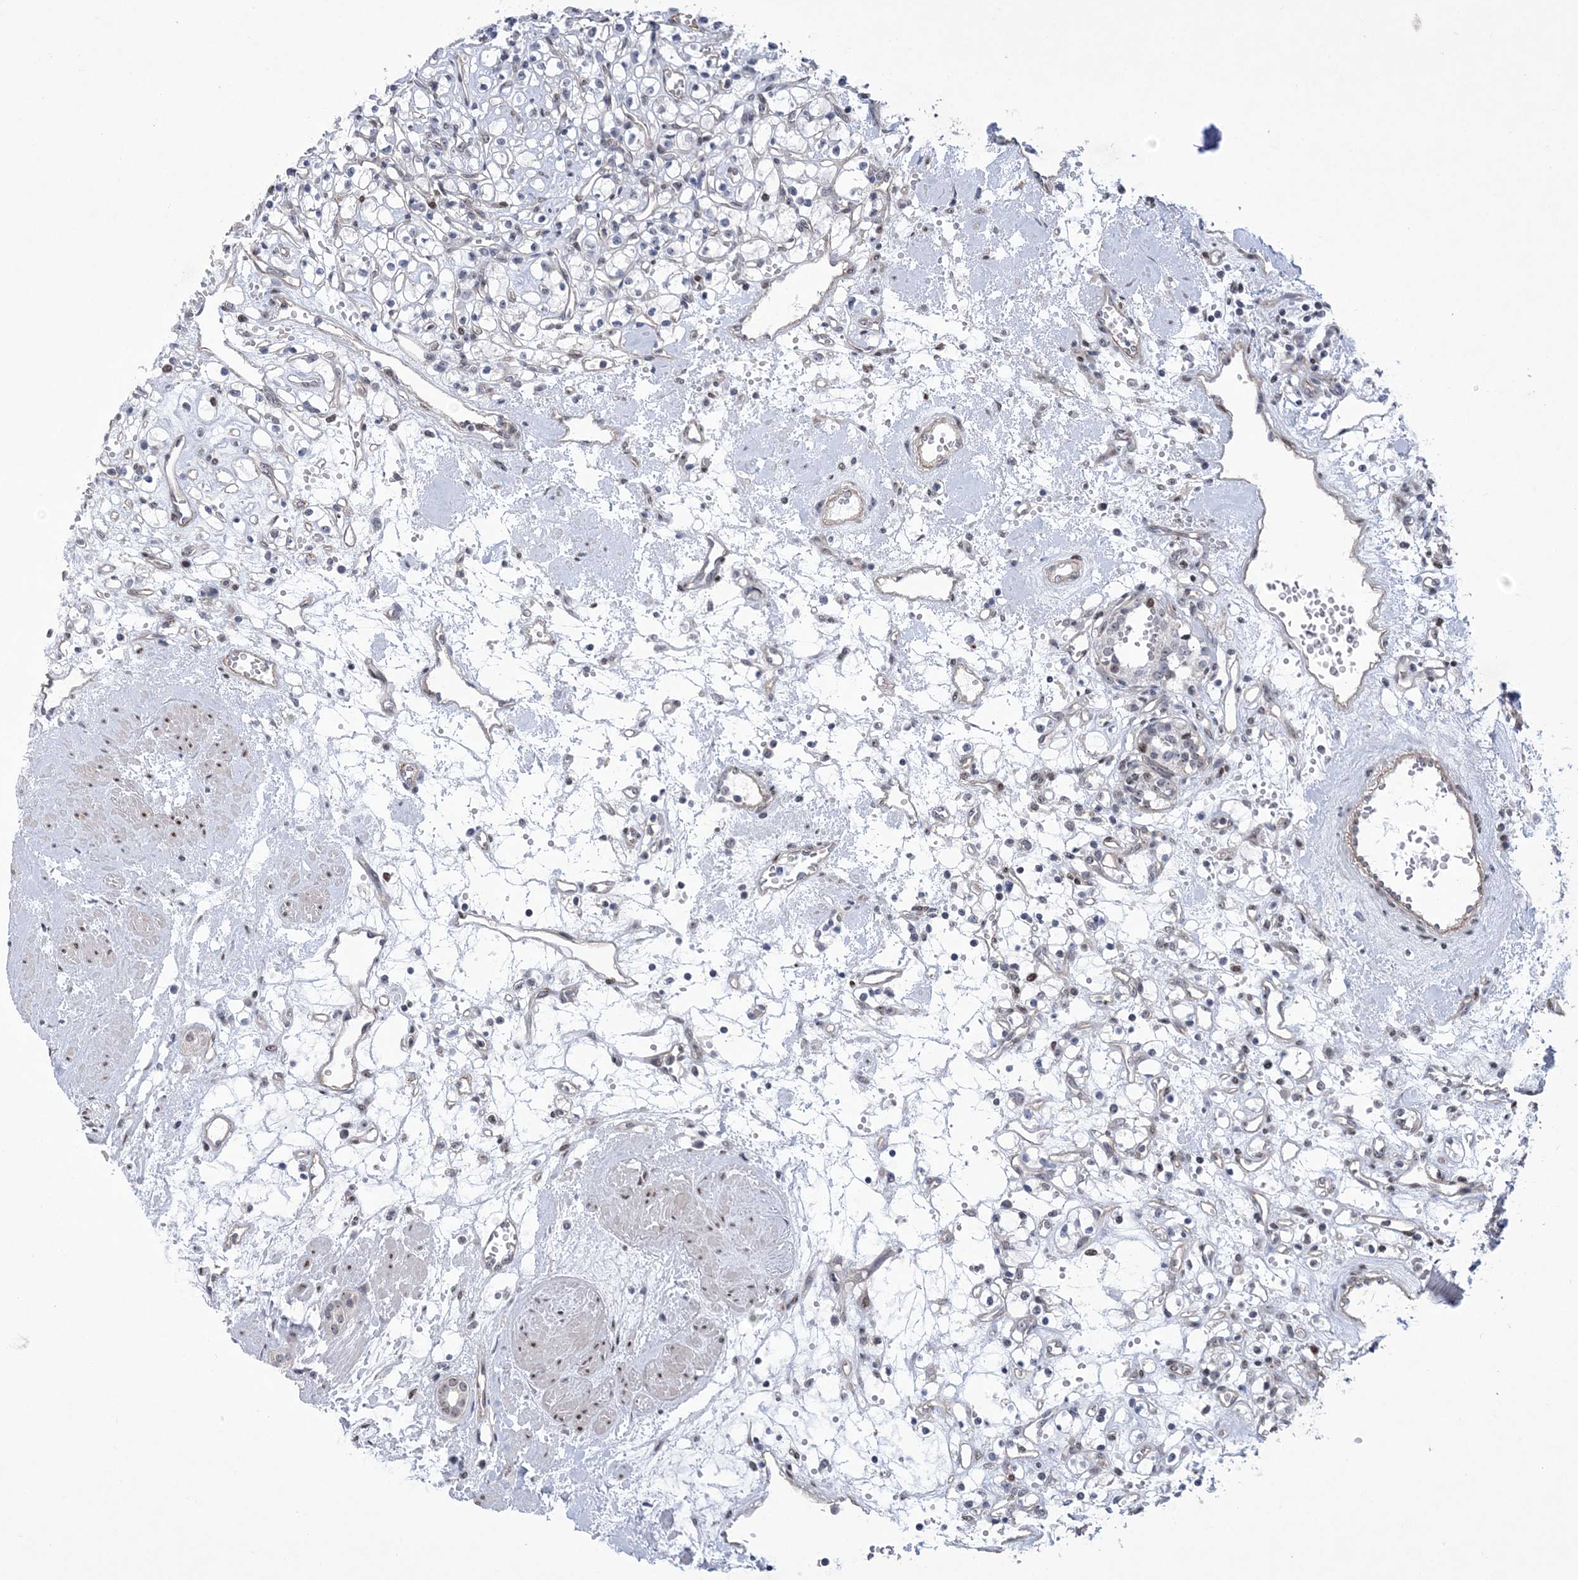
{"staining": {"intensity": "negative", "quantity": "none", "location": "none"}, "tissue": "renal cancer", "cell_type": "Tumor cells", "image_type": "cancer", "snomed": [{"axis": "morphology", "description": "Adenocarcinoma, NOS"}, {"axis": "topography", "description": "Kidney"}], "caption": "A high-resolution photomicrograph shows IHC staining of adenocarcinoma (renal), which displays no significant staining in tumor cells.", "gene": "HOMEZ", "patient": {"sex": "female", "age": 59}}